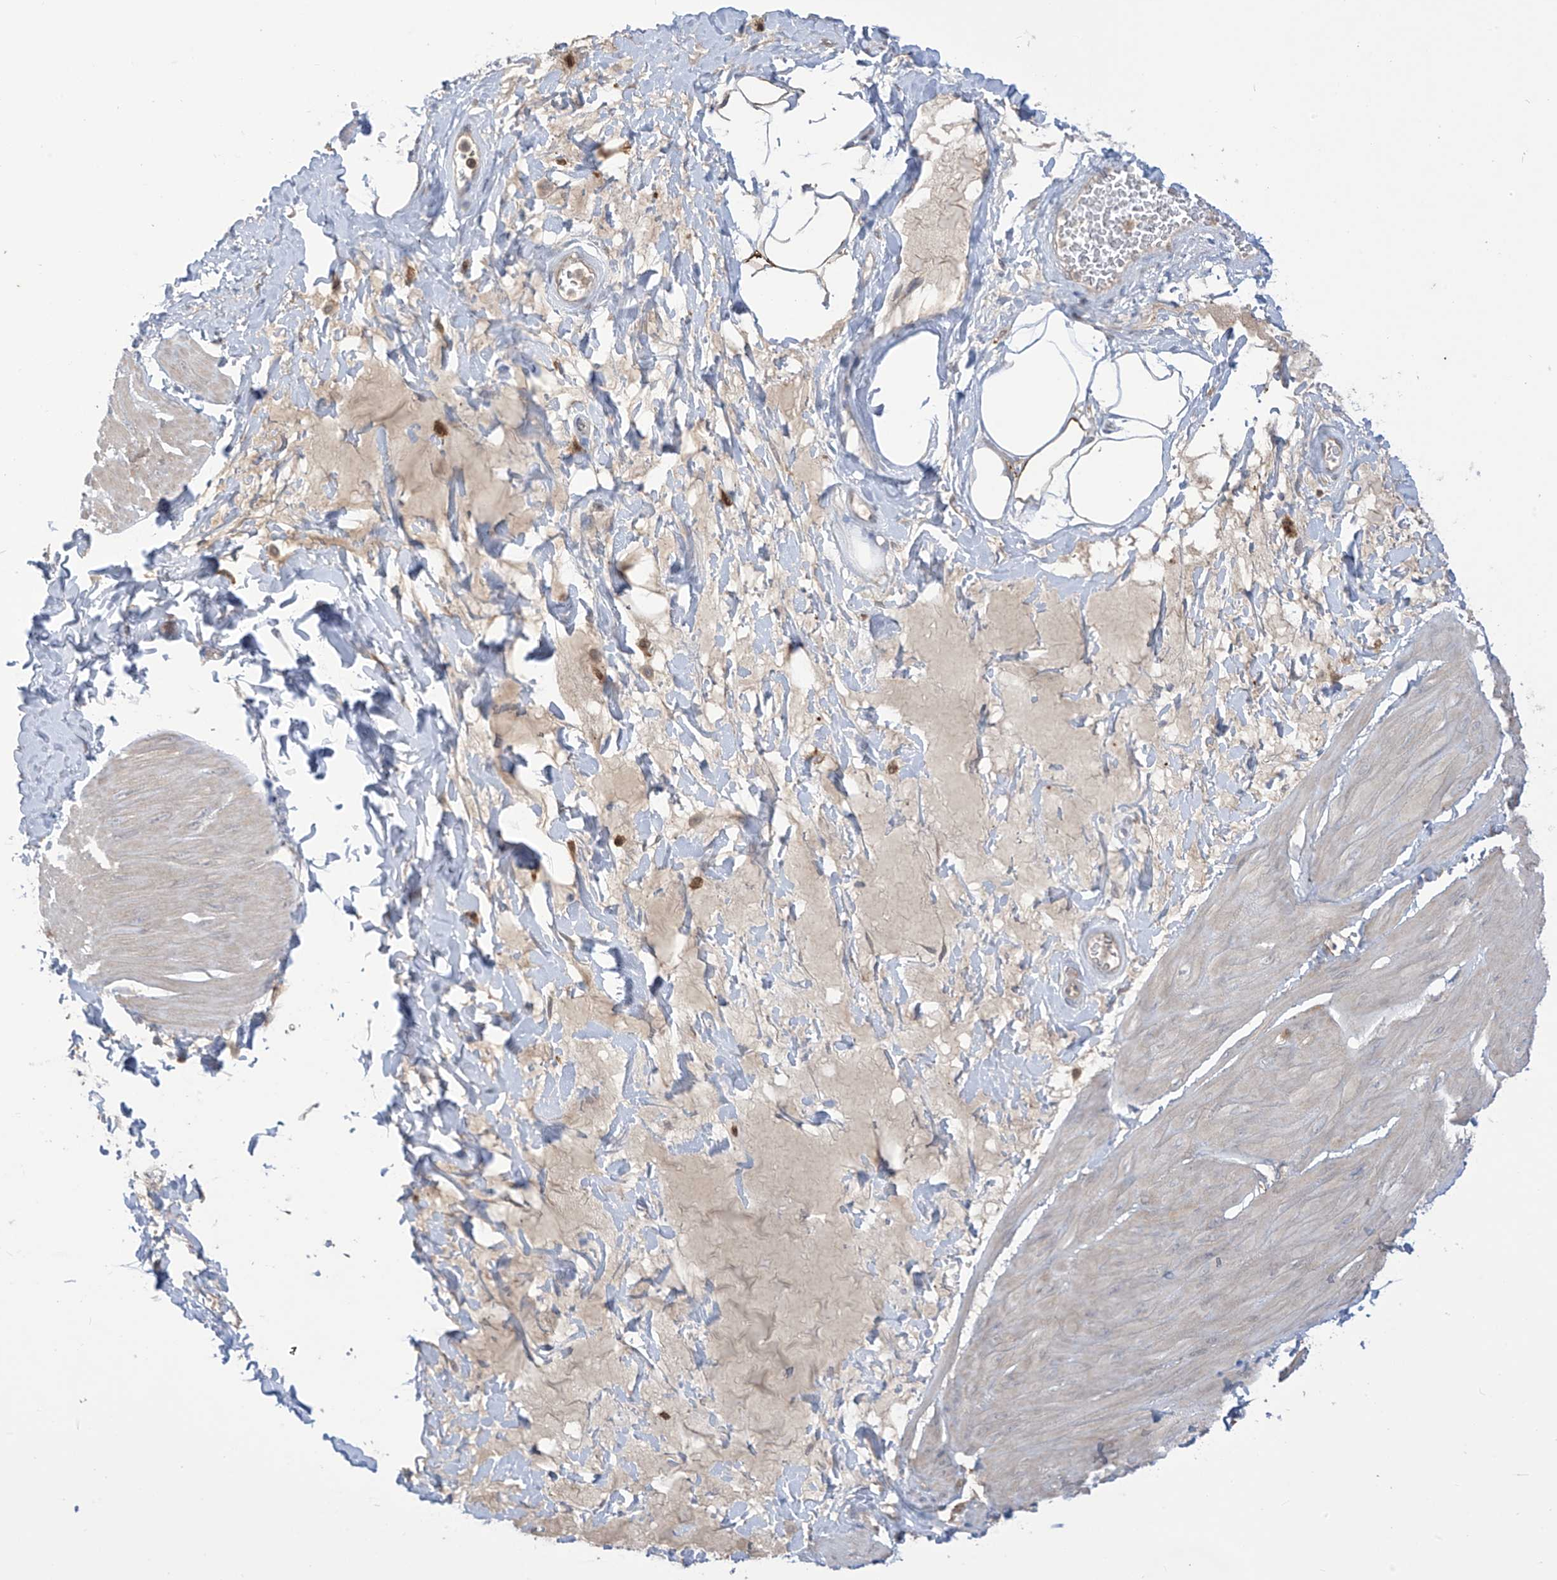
{"staining": {"intensity": "moderate", "quantity": "<25%", "location": "cytoplasmic/membranous"}, "tissue": "smooth muscle", "cell_type": "Smooth muscle cells", "image_type": "normal", "snomed": [{"axis": "morphology", "description": "Urothelial carcinoma, High grade"}, {"axis": "topography", "description": "Urinary bladder"}], "caption": "High-power microscopy captured an immunohistochemistry image of normal smooth muscle, revealing moderate cytoplasmic/membranous expression in approximately <25% of smooth muscle cells.", "gene": "IDH1", "patient": {"sex": "male", "age": 46}}